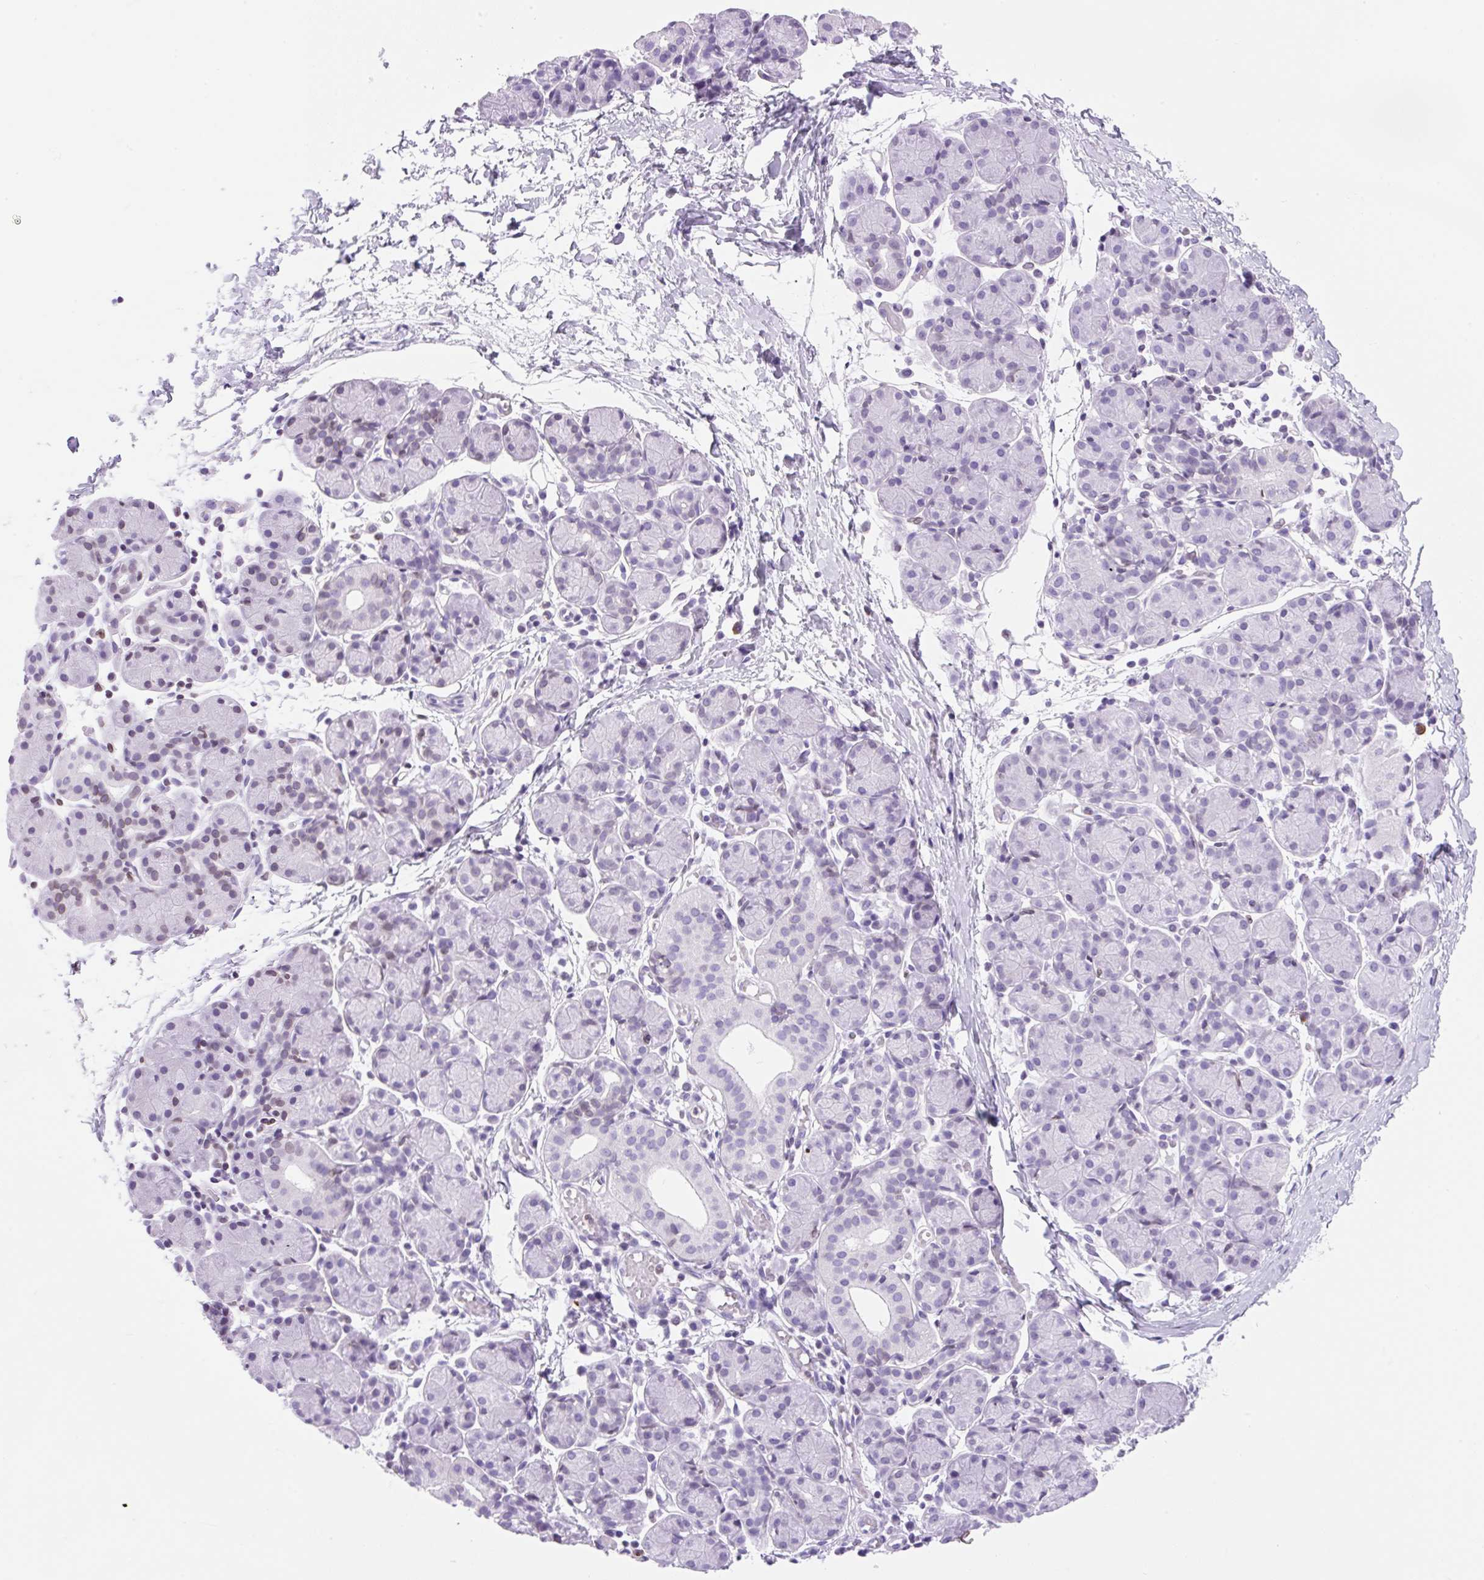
{"staining": {"intensity": "negative", "quantity": "none", "location": "none"}, "tissue": "salivary gland", "cell_type": "Glandular cells", "image_type": "normal", "snomed": [{"axis": "morphology", "description": "Normal tissue, NOS"}, {"axis": "morphology", "description": "Inflammation, NOS"}, {"axis": "topography", "description": "Lymph node"}, {"axis": "topography", "description": "Salivary gland"}], "caption": "A micrograph of human salivary gland is negative for staining in glandular cells. (IHC, brightfield microscopy, high magnification).", "gene": "VPREB1", "patient": {"sex": "male", "age": 3}}